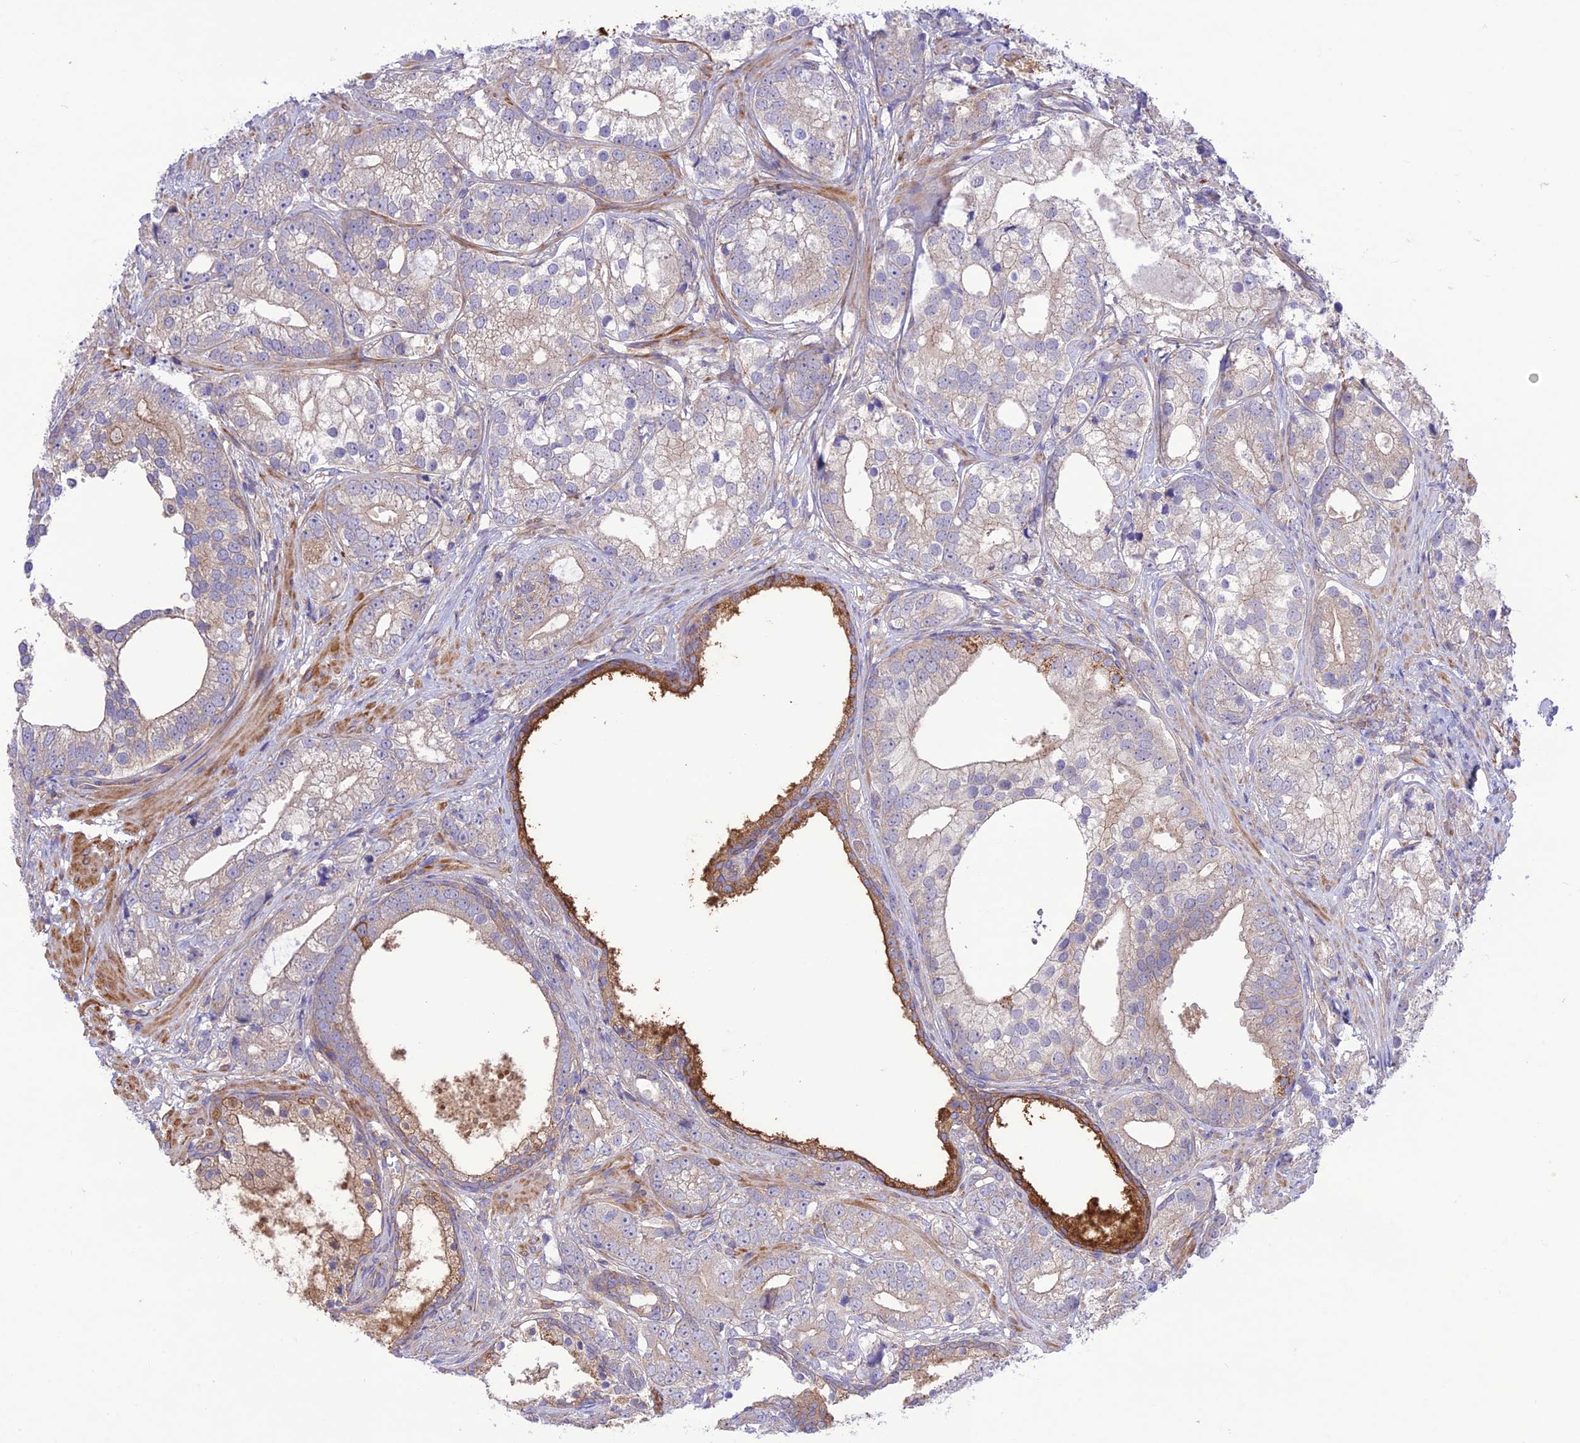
{"staining": {"intensity": "weak", "quantity": "<25%", "location": "cytoplasmic/membranous"}, "tissue": "prostate cancer", "cell_type": "Tumor cells", "image_type": "cancer", "snomed": [{"axis": "morphology", "description": "Adenocarcinoma, High grade"}, {"axis": "topography", "description": "Prostate"}], "caption": "Histopathology image shows no significant protein expression in tumor cells of prostate cancer.", "gene": "FCHSD1", "patient": {"sex": "male", "age": 75}}